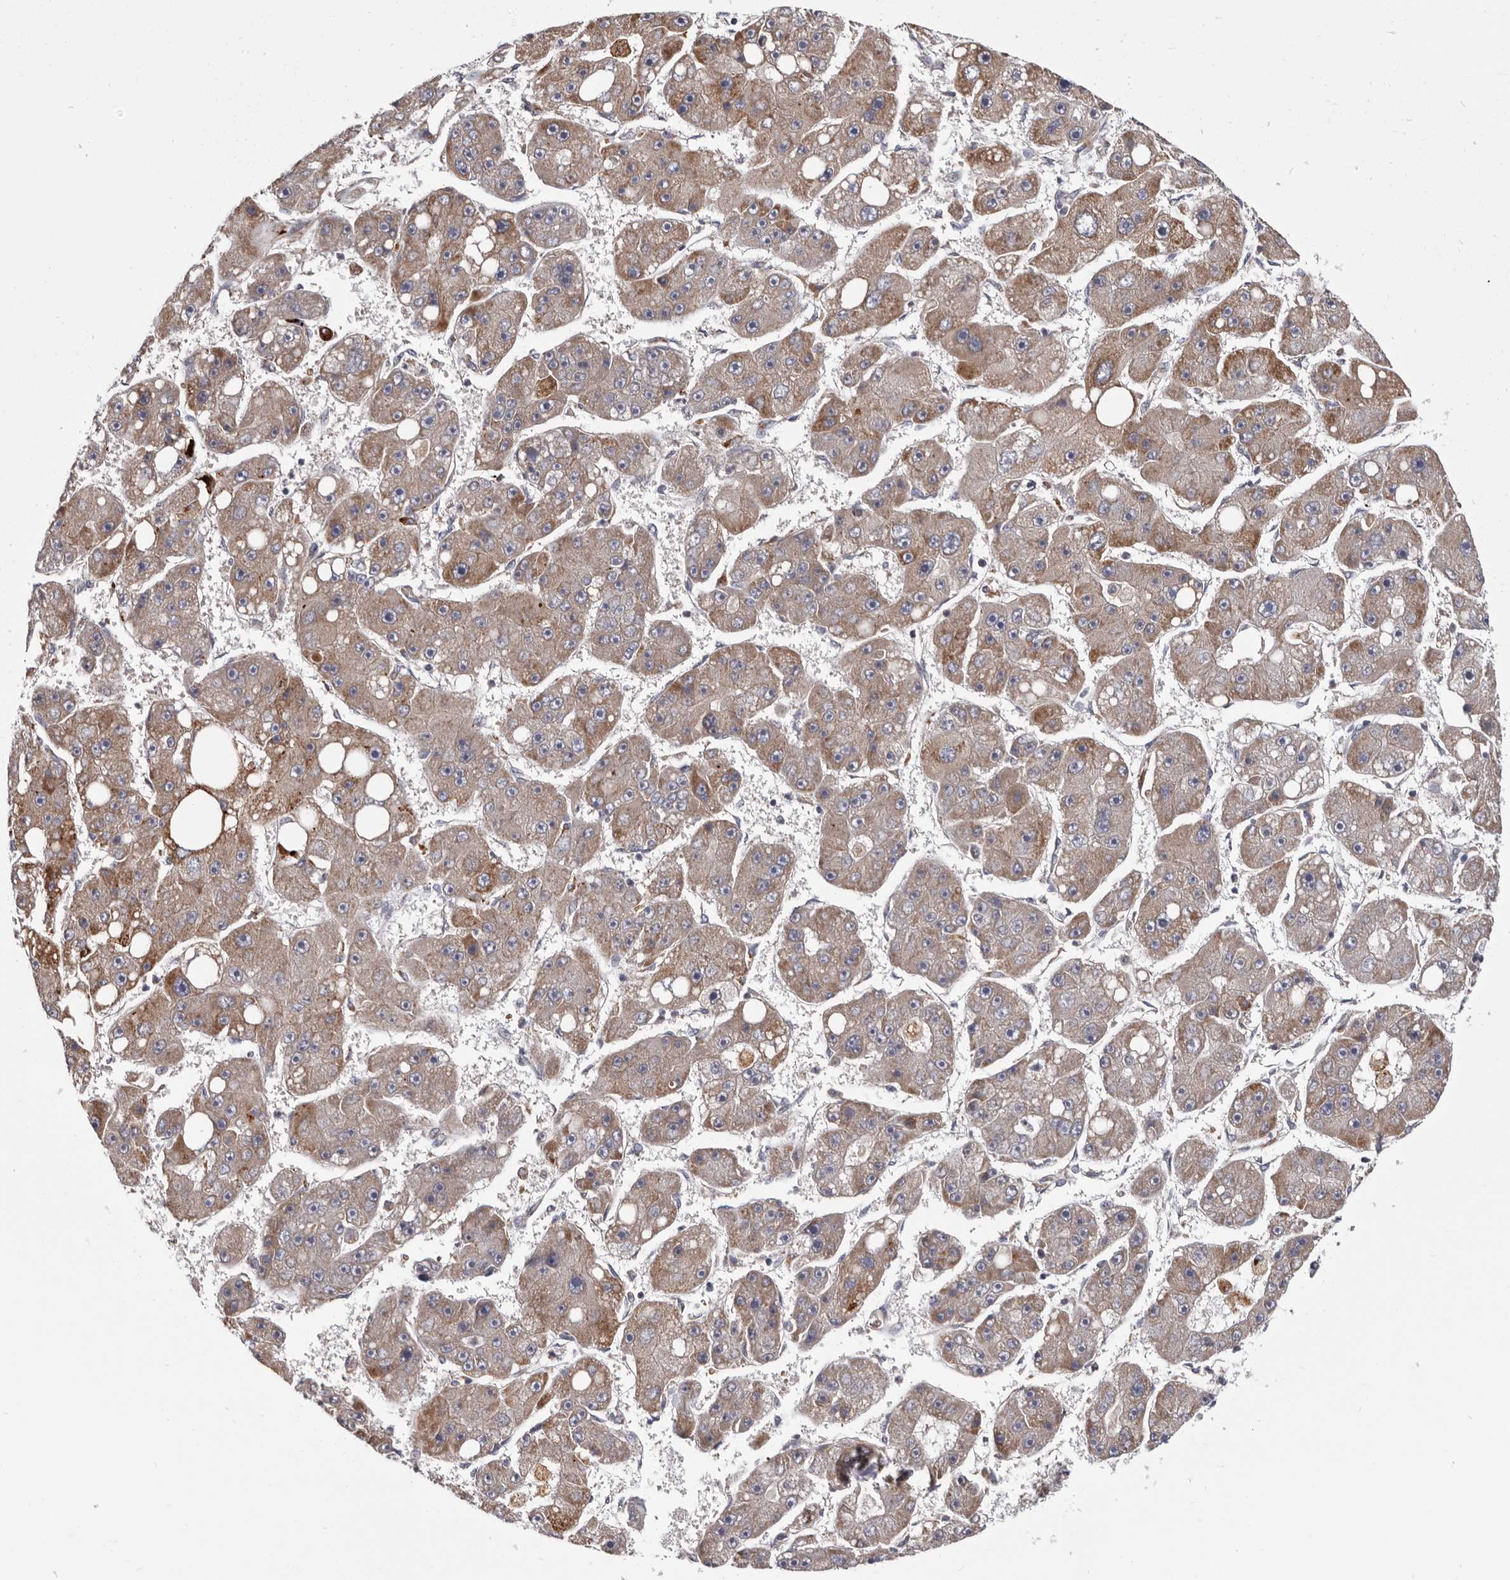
{"staining": {"intensity": "weak", "quantity": "25%-75%", "location": "cytoplasmic/membranous"}, "tissue": "liver cancer", "cell_type": "Tumor cells", "image_type": "cancer", "snomed": [{"axis": "morphology", "description": "Carcinoma, Hepatocellular, NOS"}, {"axis": "topography", "description": "Liver"}], "caption": "This is a micrograph of immunohistochemistry staining of liver cancer, which shows weak staining in the cytoplasmic/membranous of tumor cells.", "gene": "TOR3A", "patient": {"sex": "female", "age": 61}}